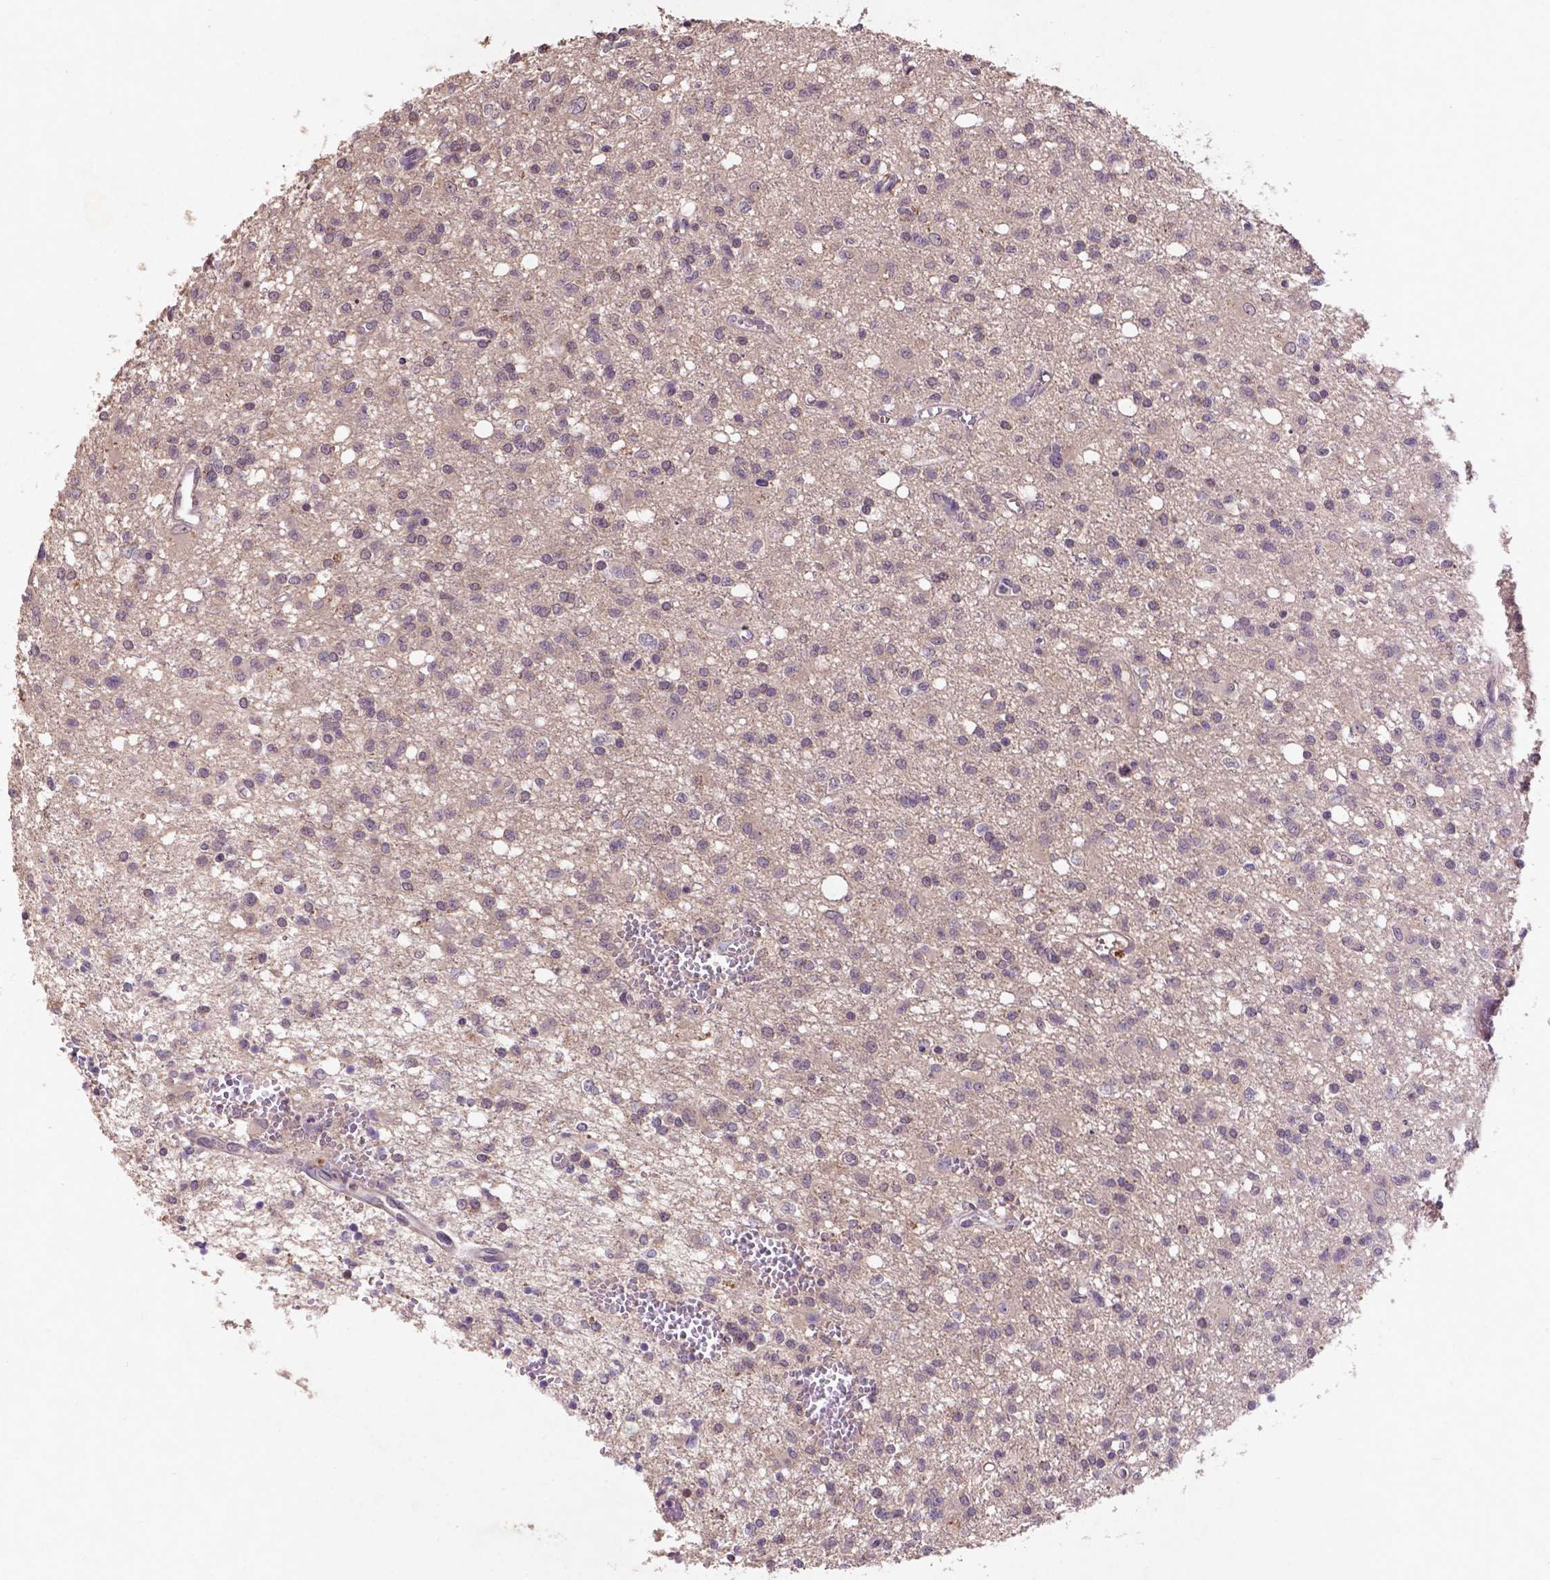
{"staining": {"intensity": "negative", "quantity": "none", "location": "none"}, "tissue": "glioma", "cell_type": "Tumor cells", "image_type": "cancer", "snomed": [{"axis": "morphology", "description": "Glioma, malignant, Low grade"}, {"axis": "topography", "description": "Brain"}], "caption": "Immunohistochemical staining of malignant low-grade glioma shows no significant positivity in tumor cells.", "gene": "KBTBD8", "patient": {"sex": "male", "age": 64}}